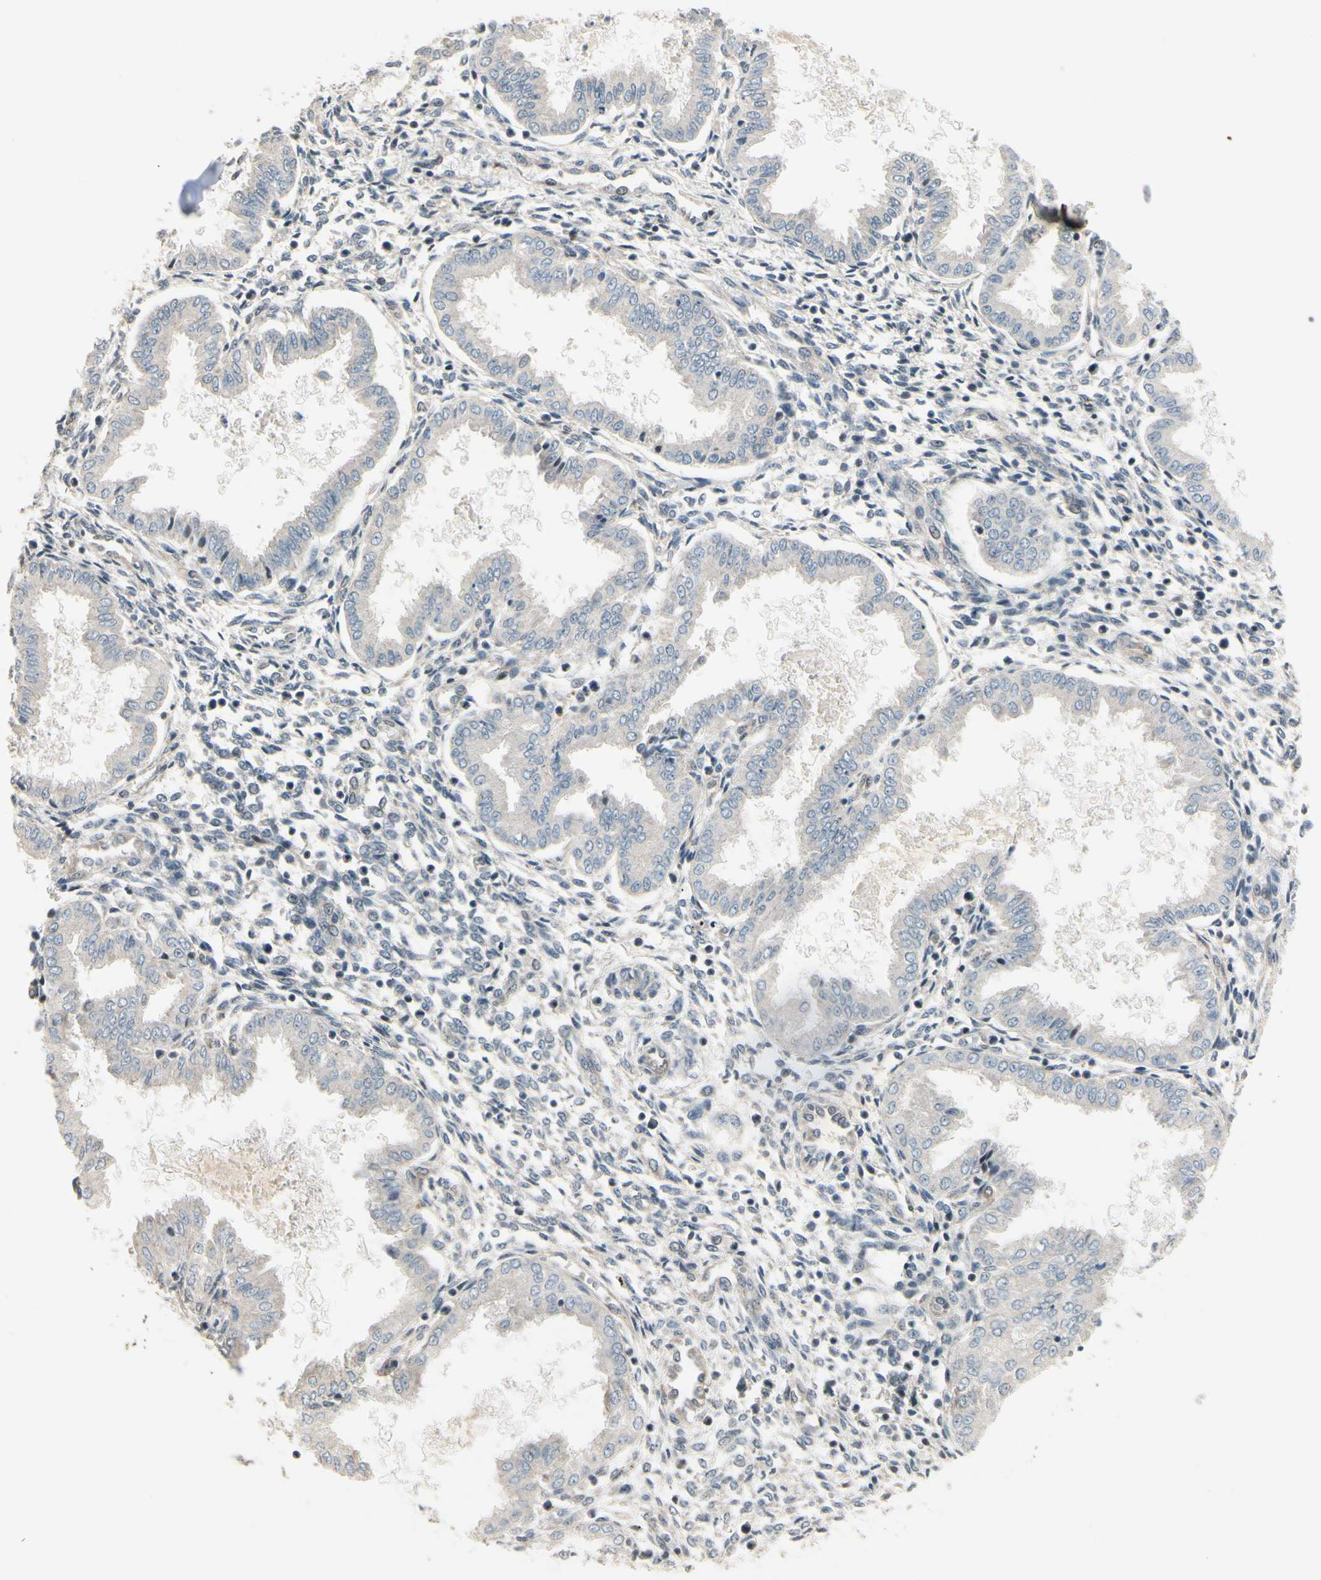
{"staining": {"intensity": "weak", "quantity": "<25%", "location": "cytoplasmic/membranous"}, "tissue": "endometrium", "cell_type": "Cells in endometrial stroma", "image_type": "normal", "snomed": [{"axis": "morphology", "description": "Normal tissue, NOS"}, {"axis": "topography", "description": "Endometrium"}], "caption": "DAB immunohistochemical staining of normal human endometrium exhibits no significant positivity in cells in endometrial stroma. (DAB (3,3'-diaminobenzidine) IHC, high magnification).", "gene": "SVBP", "patient": {"sex": "female", "age": 33}}